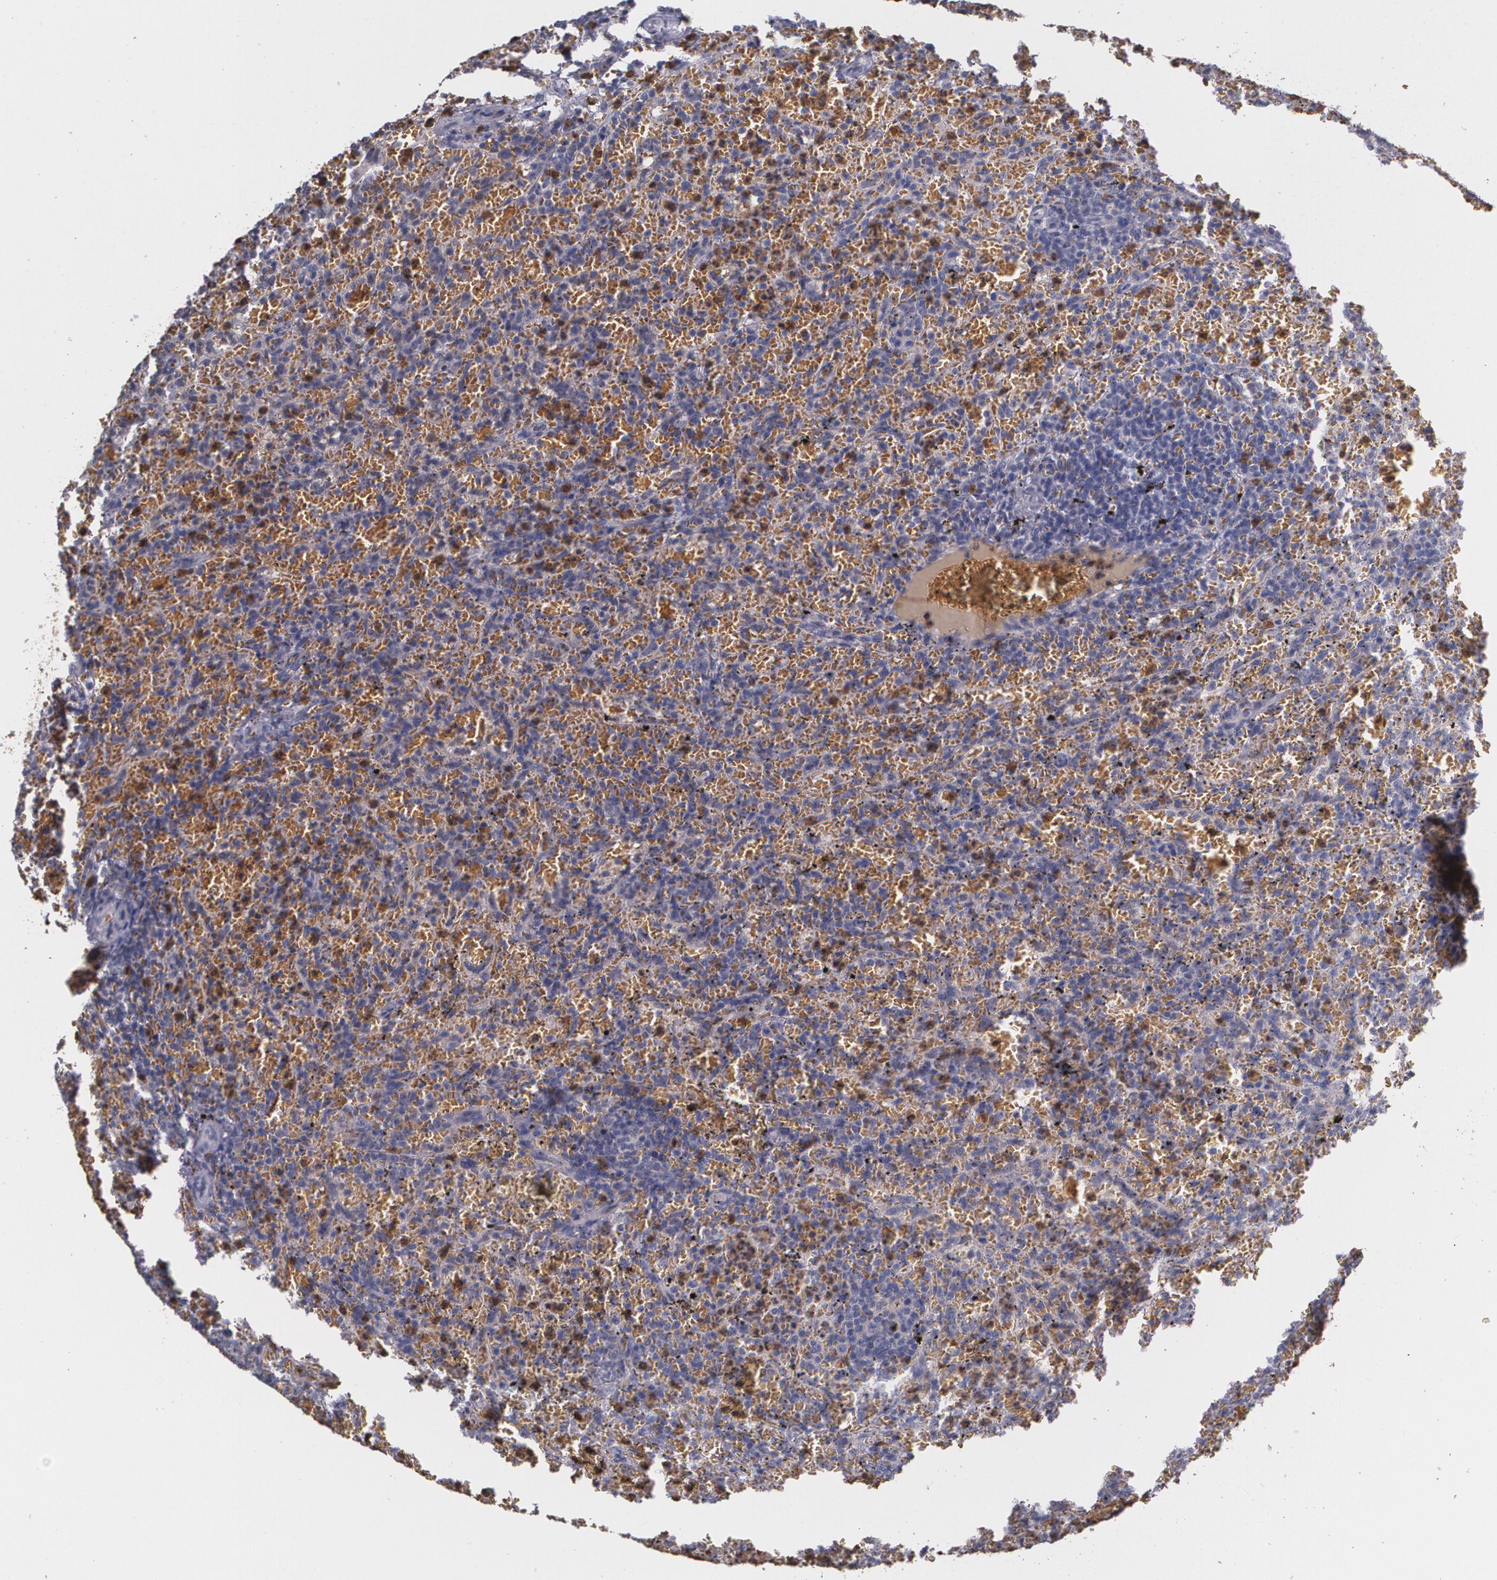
{"staining": {"intensity": "weak", "quantity": ">75%", "location": "cytoplasmic/membranous"}, "tissue": "lymphoma", "cell_type": "Tumor cells", "image_type": "cancer", "snomed": [{"axis": "morphology", "description": "Malignant lymphoma, non-Hodgkin's type, Low grade"}, {"axis": "topography", "description": "Spleen"}], "caption": "Brown immunohistochemical staining in human lymphoma shows weak cytoplasmic/membranous staining in about >75% of tumor cells. The protein of interest is stained brown, and the nuclei are stained in blue (DAB IHC with brightfield microscopy, high magnification).", "gene": "PTS", "patient": {"sex": "female", "age": 64}}